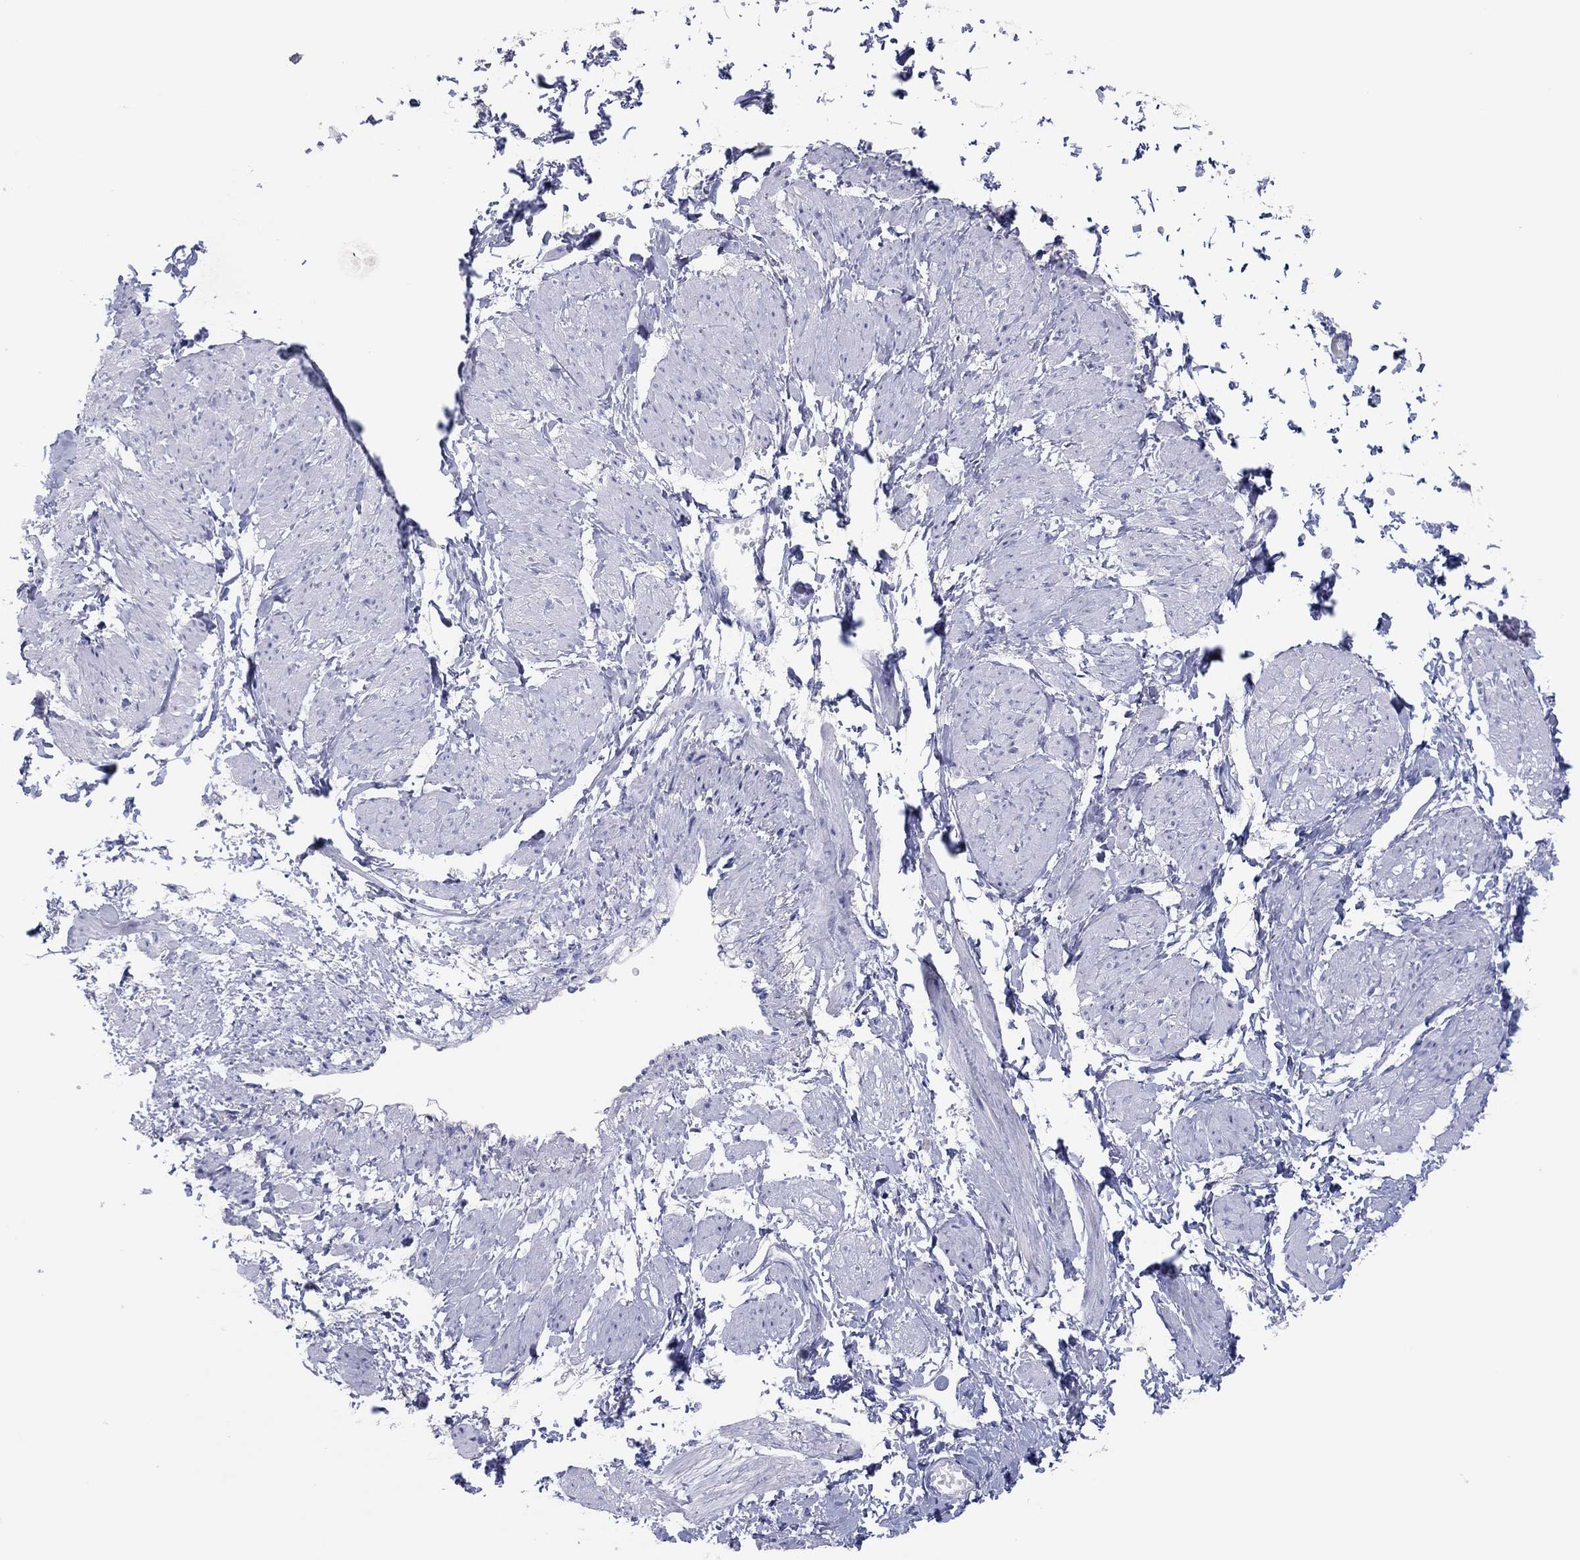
{"staining": {"intensity": "negative", "quantity": "none", "location": "none"}, "tissue": "smooth muscle", "cell_type": "Smooth muscle cells", "image_type": "normal", "snomed": [{"axis": "morphology", "description": "Normal tissue, NOS"}, {"axis": "topography", "description": "Smooth muscle"}, {"axis": "topography", "description": "Uterus"}], "caption": "Protein analysis of unremarkable smooth muscle displays no significant expression in smooth muscle cells.", "gene": "CPNE6", "patient": {"sex": "female", "age": 39}}